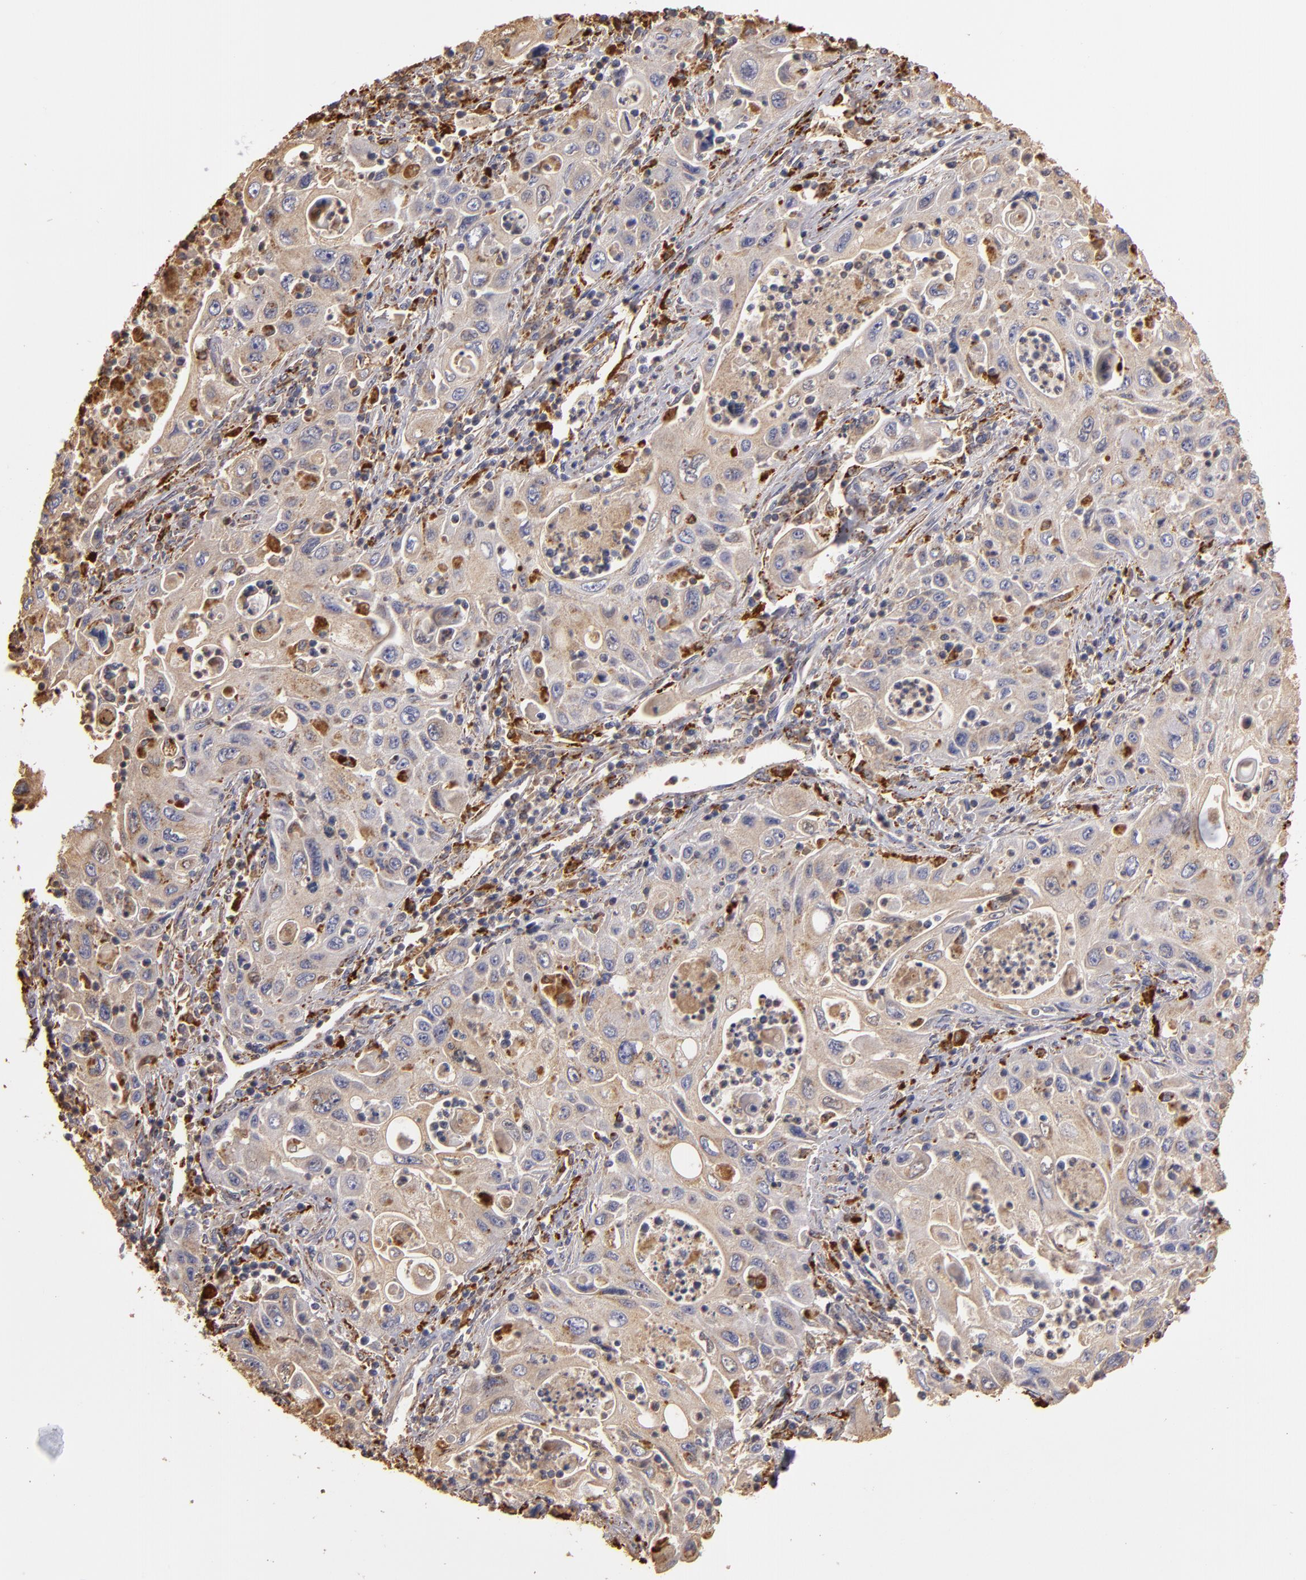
{"staining": {"intensity": "weak", "quantity": ">75%", "location": "cytoplasmic/membranous"}, "tissue": "pancreatic cancer", "cell_type": "Tumor cells", "image_type": "cancer", "snomed": [{"axis": "morphology", "description": "Adenocarcinoma, NOS"}, {"axis": "topography", "description": "Pancreas"}], "caption": "Protein analysis of adenocarcinoma (pancreatic) tissue shows weak cytoplasmic/membranous positivity in about >75% of tumor cells.", "gene": "TRAF1", "patient": {"sex": "male", "age": 70}}